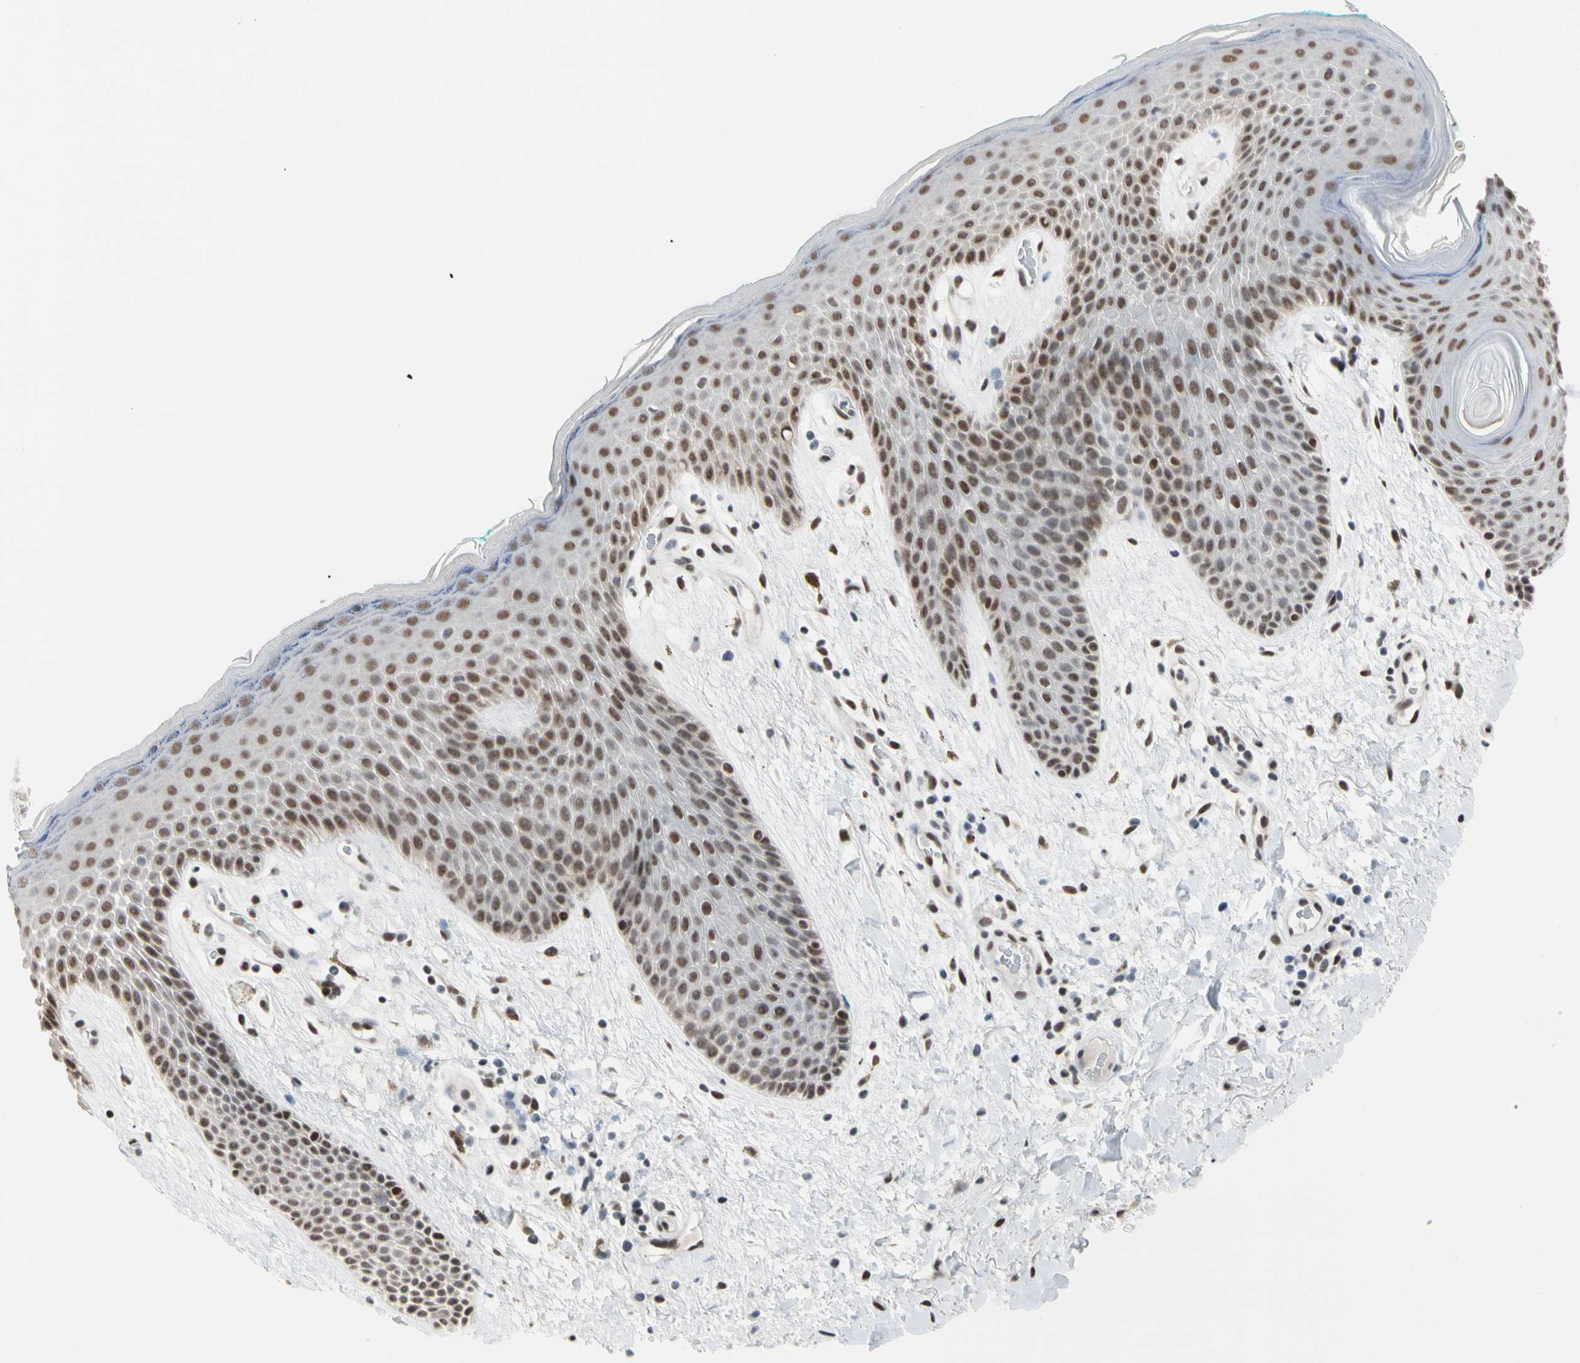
{"staining": {"intensity": "moderate", "quantity": ">75%", "location": "nuclear"}, "tissue": "skin", "cell_type": "Epidermal cells", "image_type": "normal", "snomed": [{"axis": "morphology", "description": "Normal tissue, NOS"}, {"axis": "topography", "description": "Anal"}], "caption": "IHC micrograph of benign skin: skin stained using immunohistochemistry (IHC) displays medium levels of moderate protein expression localized specifically in the nuclear of epidermal cells, appearing as a nuclear brown color.", "gene": "FAM98B", "patient": {"sex": "male", "age": 74}}